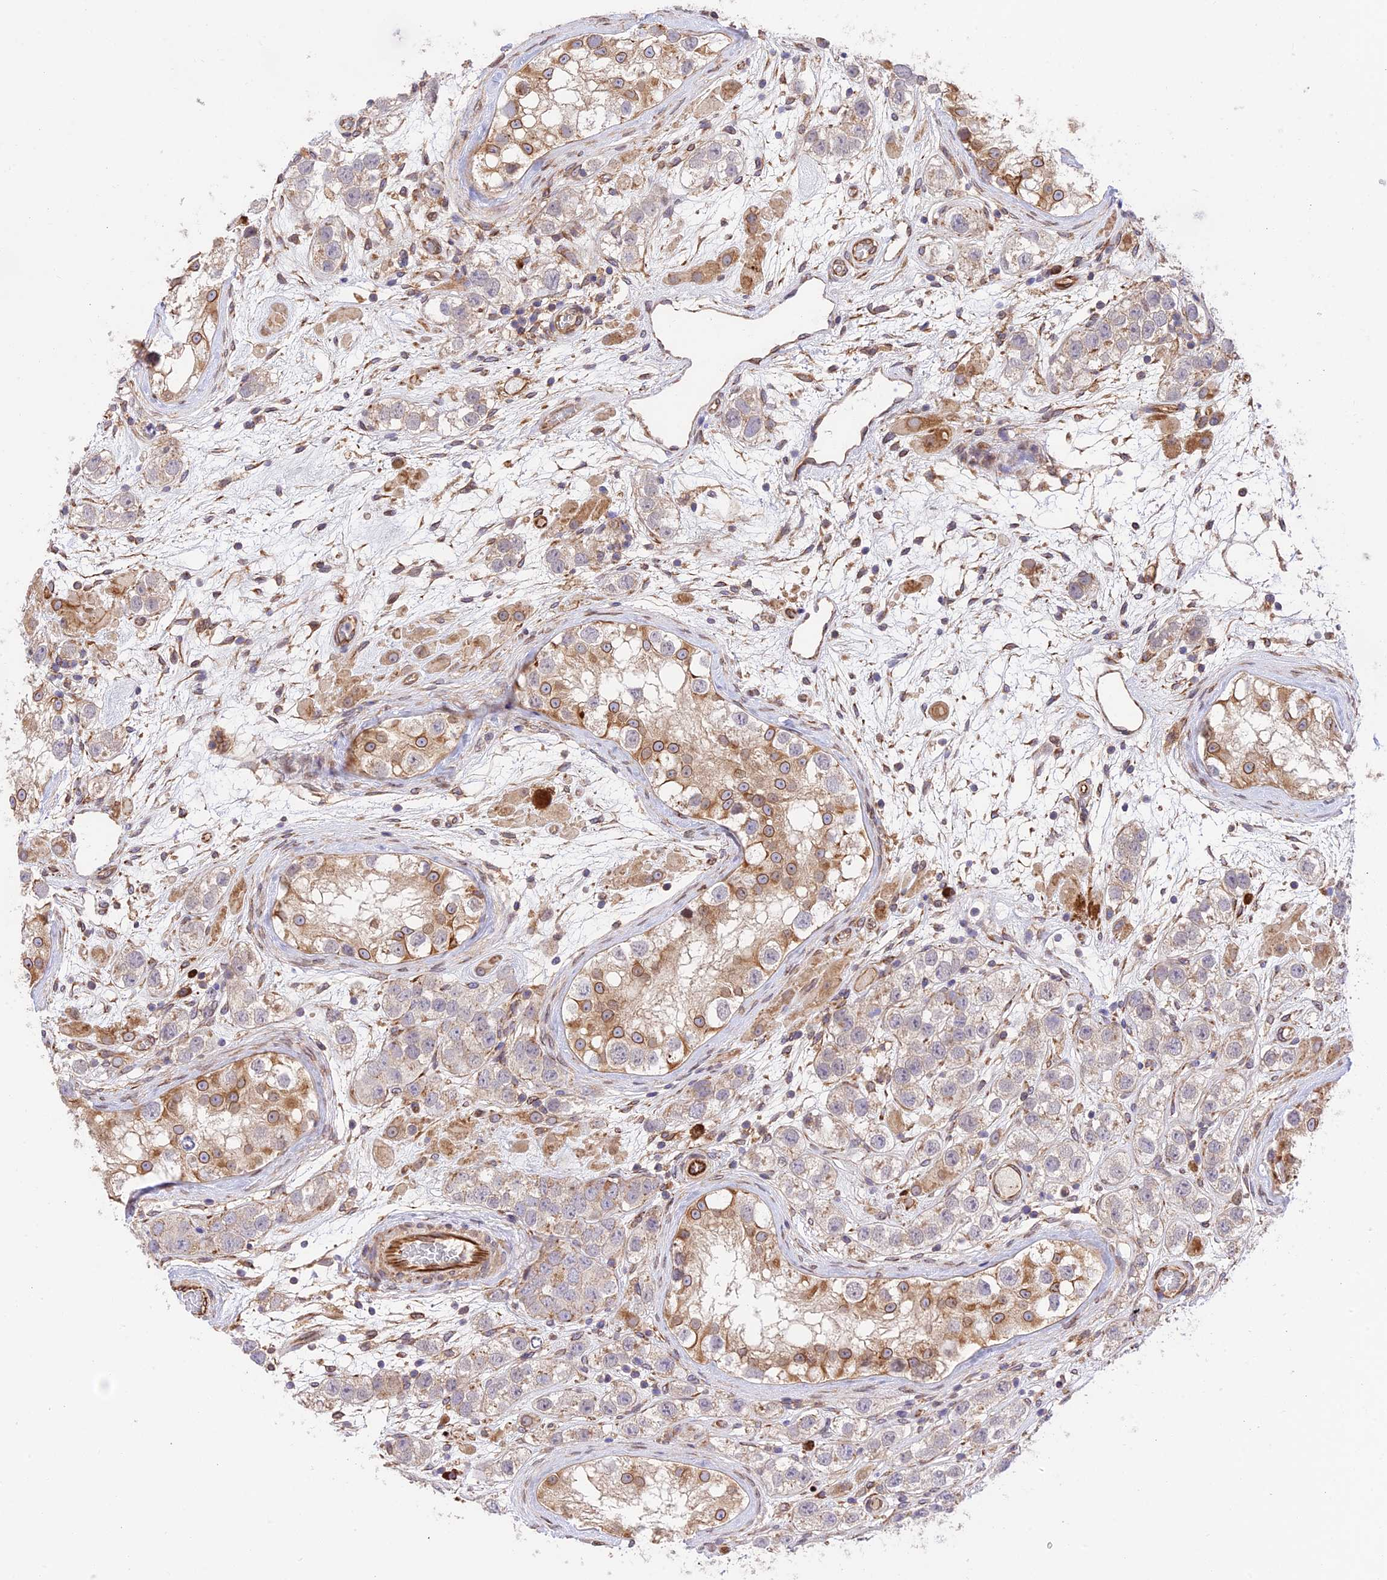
{"staining": {"intensity": "negative", "quantity": "none", "location": "none"}, "tissue": "testis cancer", "cell_type": "Tumor cells", "image_type": "cancer", "snomed": [{"axis": "morphology", "description": "Seminoma, NOS"}, {"axis": "topography", "description": "Testis"}], "caption": "The histopathology image demonstrates no staining of tumor cells in testis cancer.", "gene": "EXOC3L4", "patient": {"sex": "male", "age": 28}}